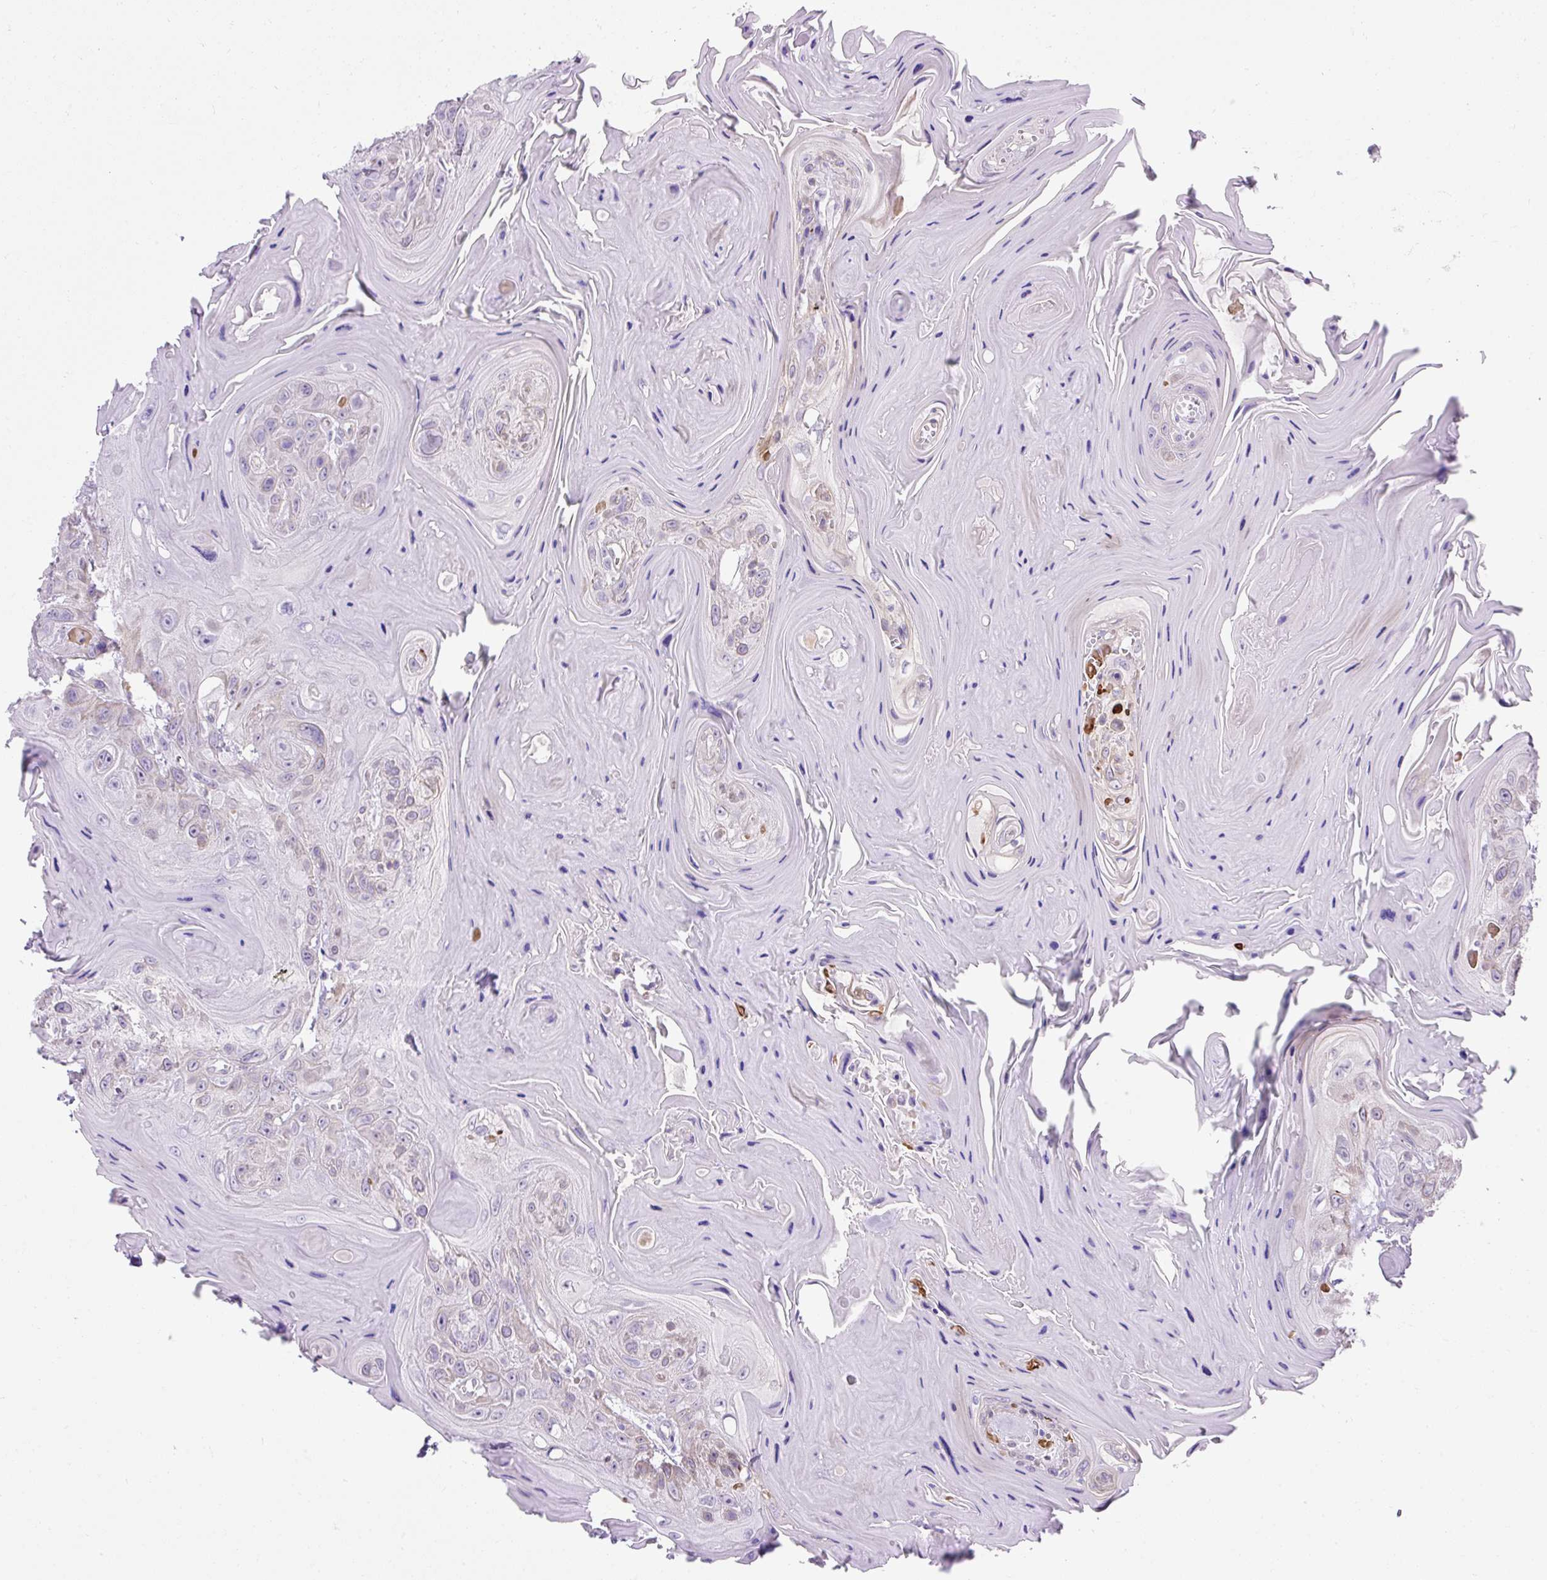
{"staining": {"intensity": "negative", "quantity": "none", "location": "none"}, "tissue": "head and neck cancer", "cell_type": "Tumor cells", "image_type": "cancer", "snomed": [{"axis": "morphology", "description": "Squamous cell carcinoma, NOS"}, {"axis": "topography", "description": "Head-Neck"}], "caption": "This is a image of immunohistochemistry staining of head and neck cancer, which shows no expression in tumor cells. (DAB (3,3'-diaminobenzidine) IHC, high magnification).", "gene": "KRT12", "patient": {"sex": "female", "age": 59}}